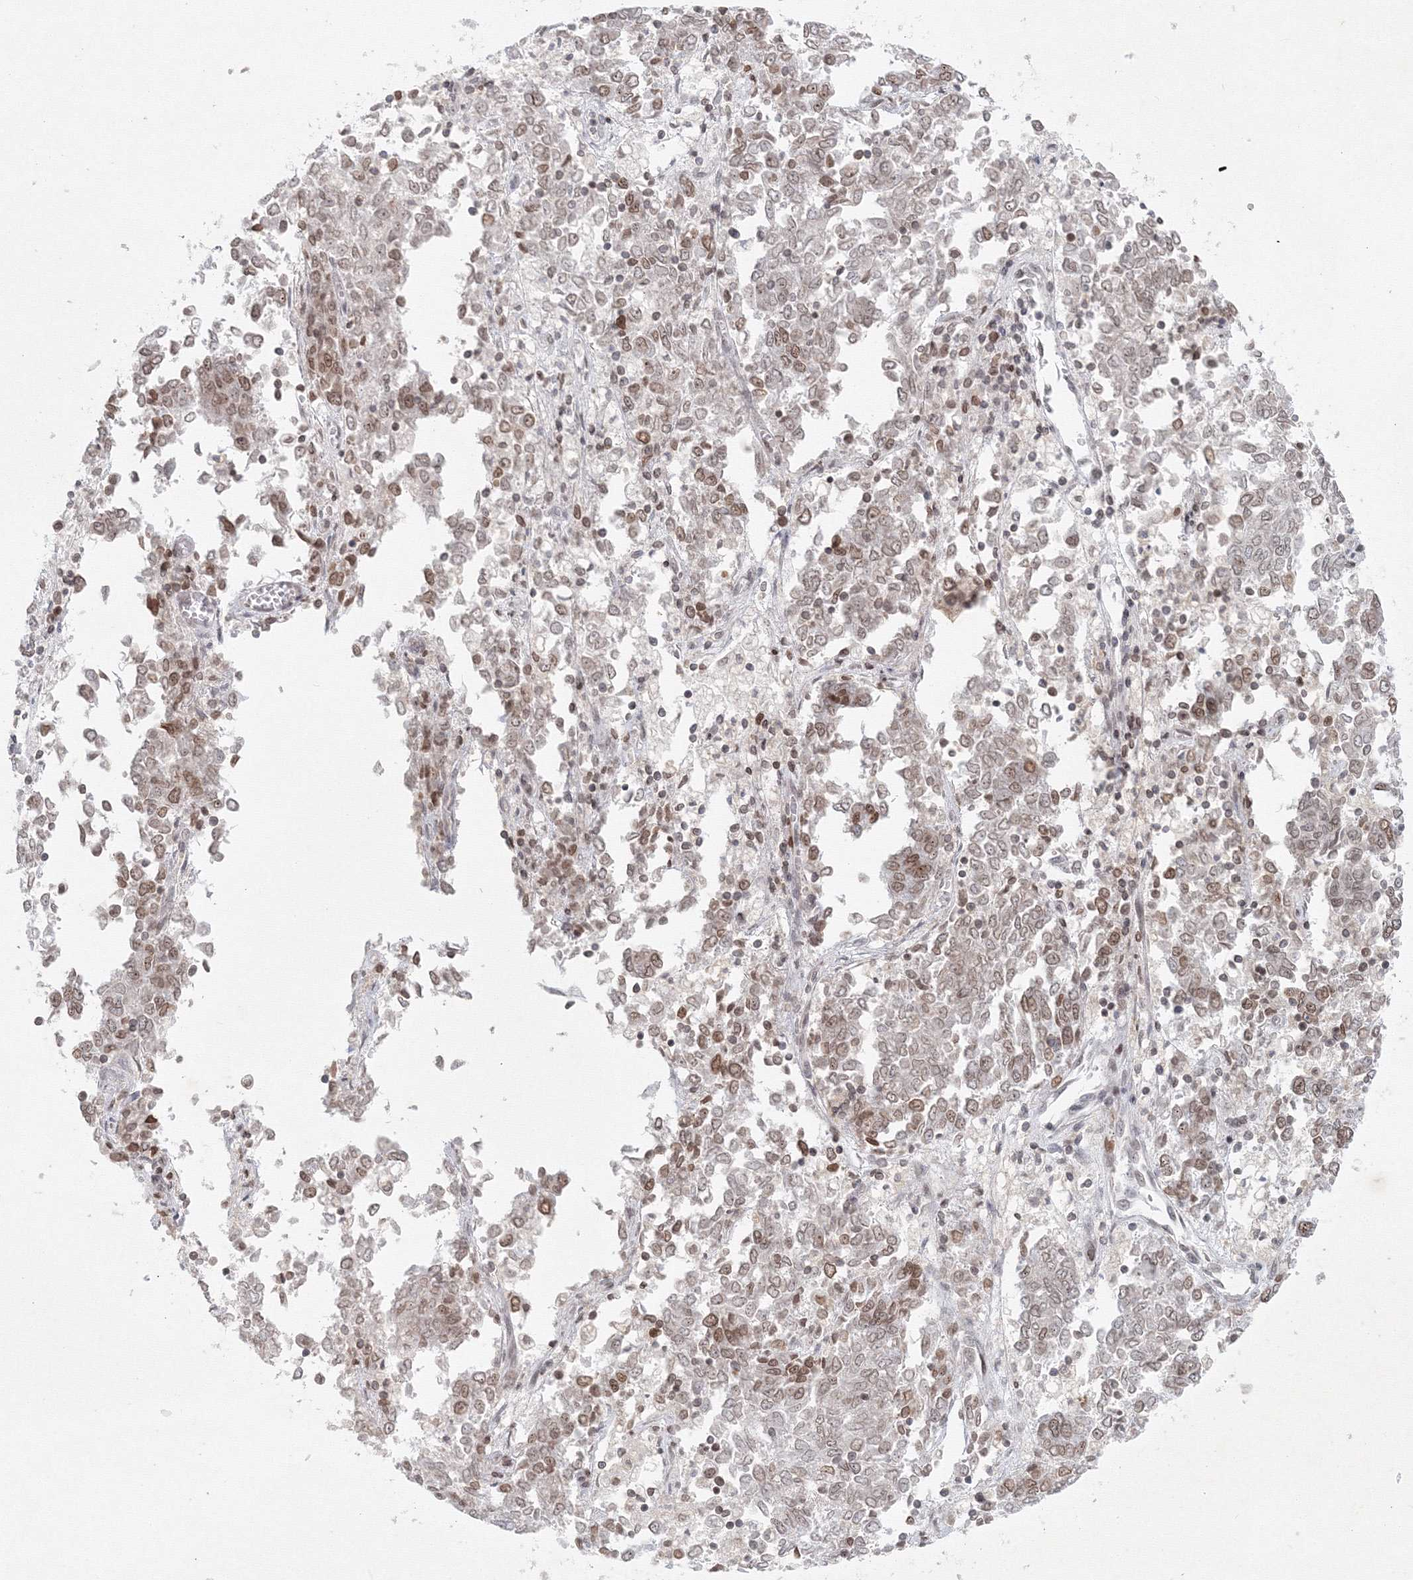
{"staining": {"intensity": "moderate", "quantity": "25%-75%", "location": "nuclear"}, "tissue": "endometrial cancer", "cell_type": "Tumor cells", "image_type": "cancer", "snomed": [{"axis": "morphology", "description": "Adenocarcinoma, NOS"}, {"axis": "topography", "description": "Endometrium"}], "caption": "Human endometrial cancer stained with a protein marker displays moderate staining in tumor cells.", "gene": "KIF4A", "patient": {"sex": "female", "age": 80}}